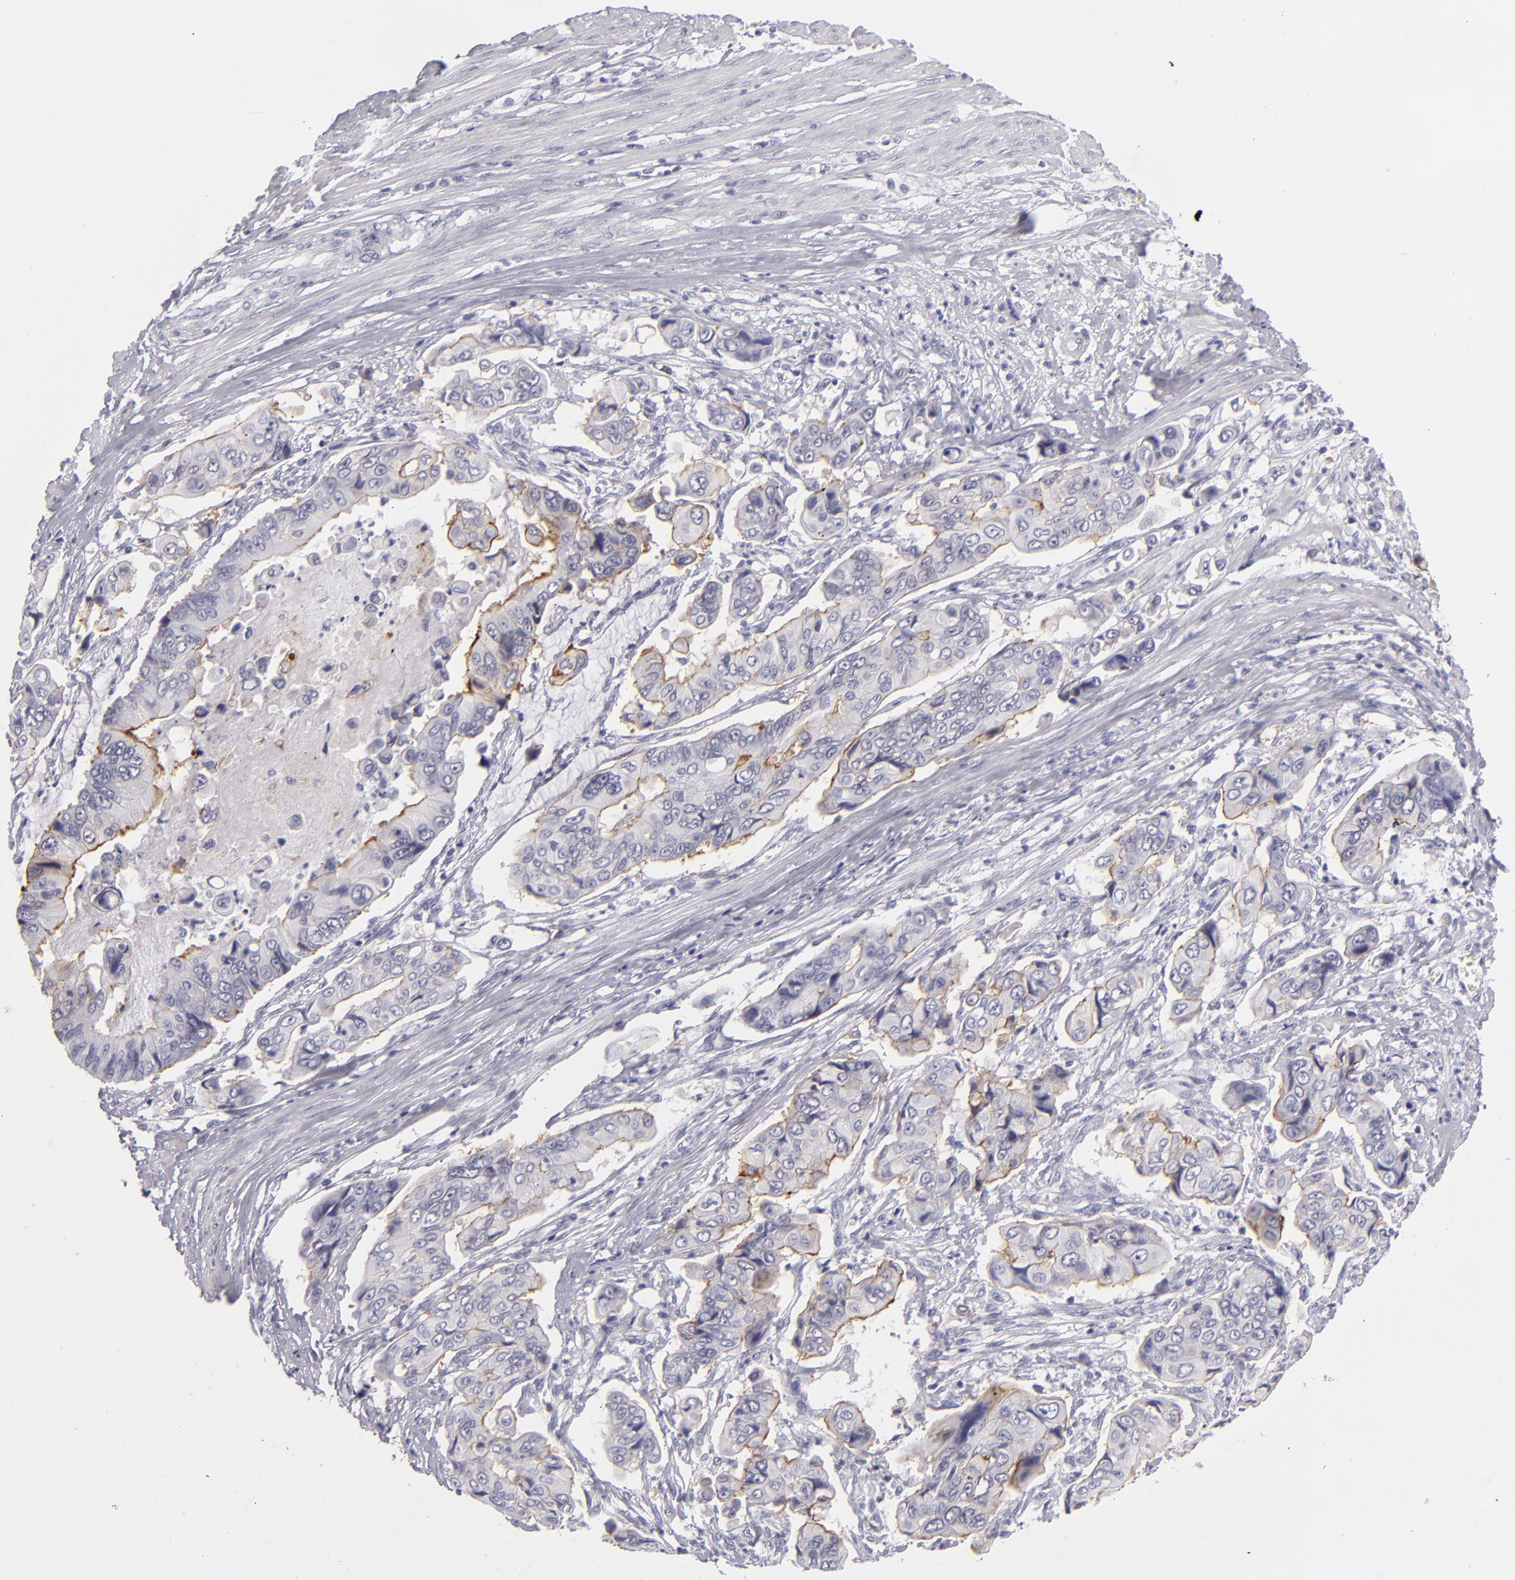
{"staining": {"intensity": "moderate", "quantity": "25%-75%", "location": "cytoplasmic/membranous"}, "tissue": "stomach cancer", "cell_type": "Tumor cells", "image_type": "cancer", "snomed": [{"axis": "morphology", "description": "Adenocarcinoma, NOS"}, {"axis": "topography", "description": "Stomach, upper"}], "caption": "High-power microscopy captured an immunohistochemistry micrograph of stomach cancer (adenocarcinoma), revealing moderate cytoplasmic/membranous expression in about 25%-75% of tumor cells.", "gene": "VIL1", "patient": {"sex": "male", "age": 80}}